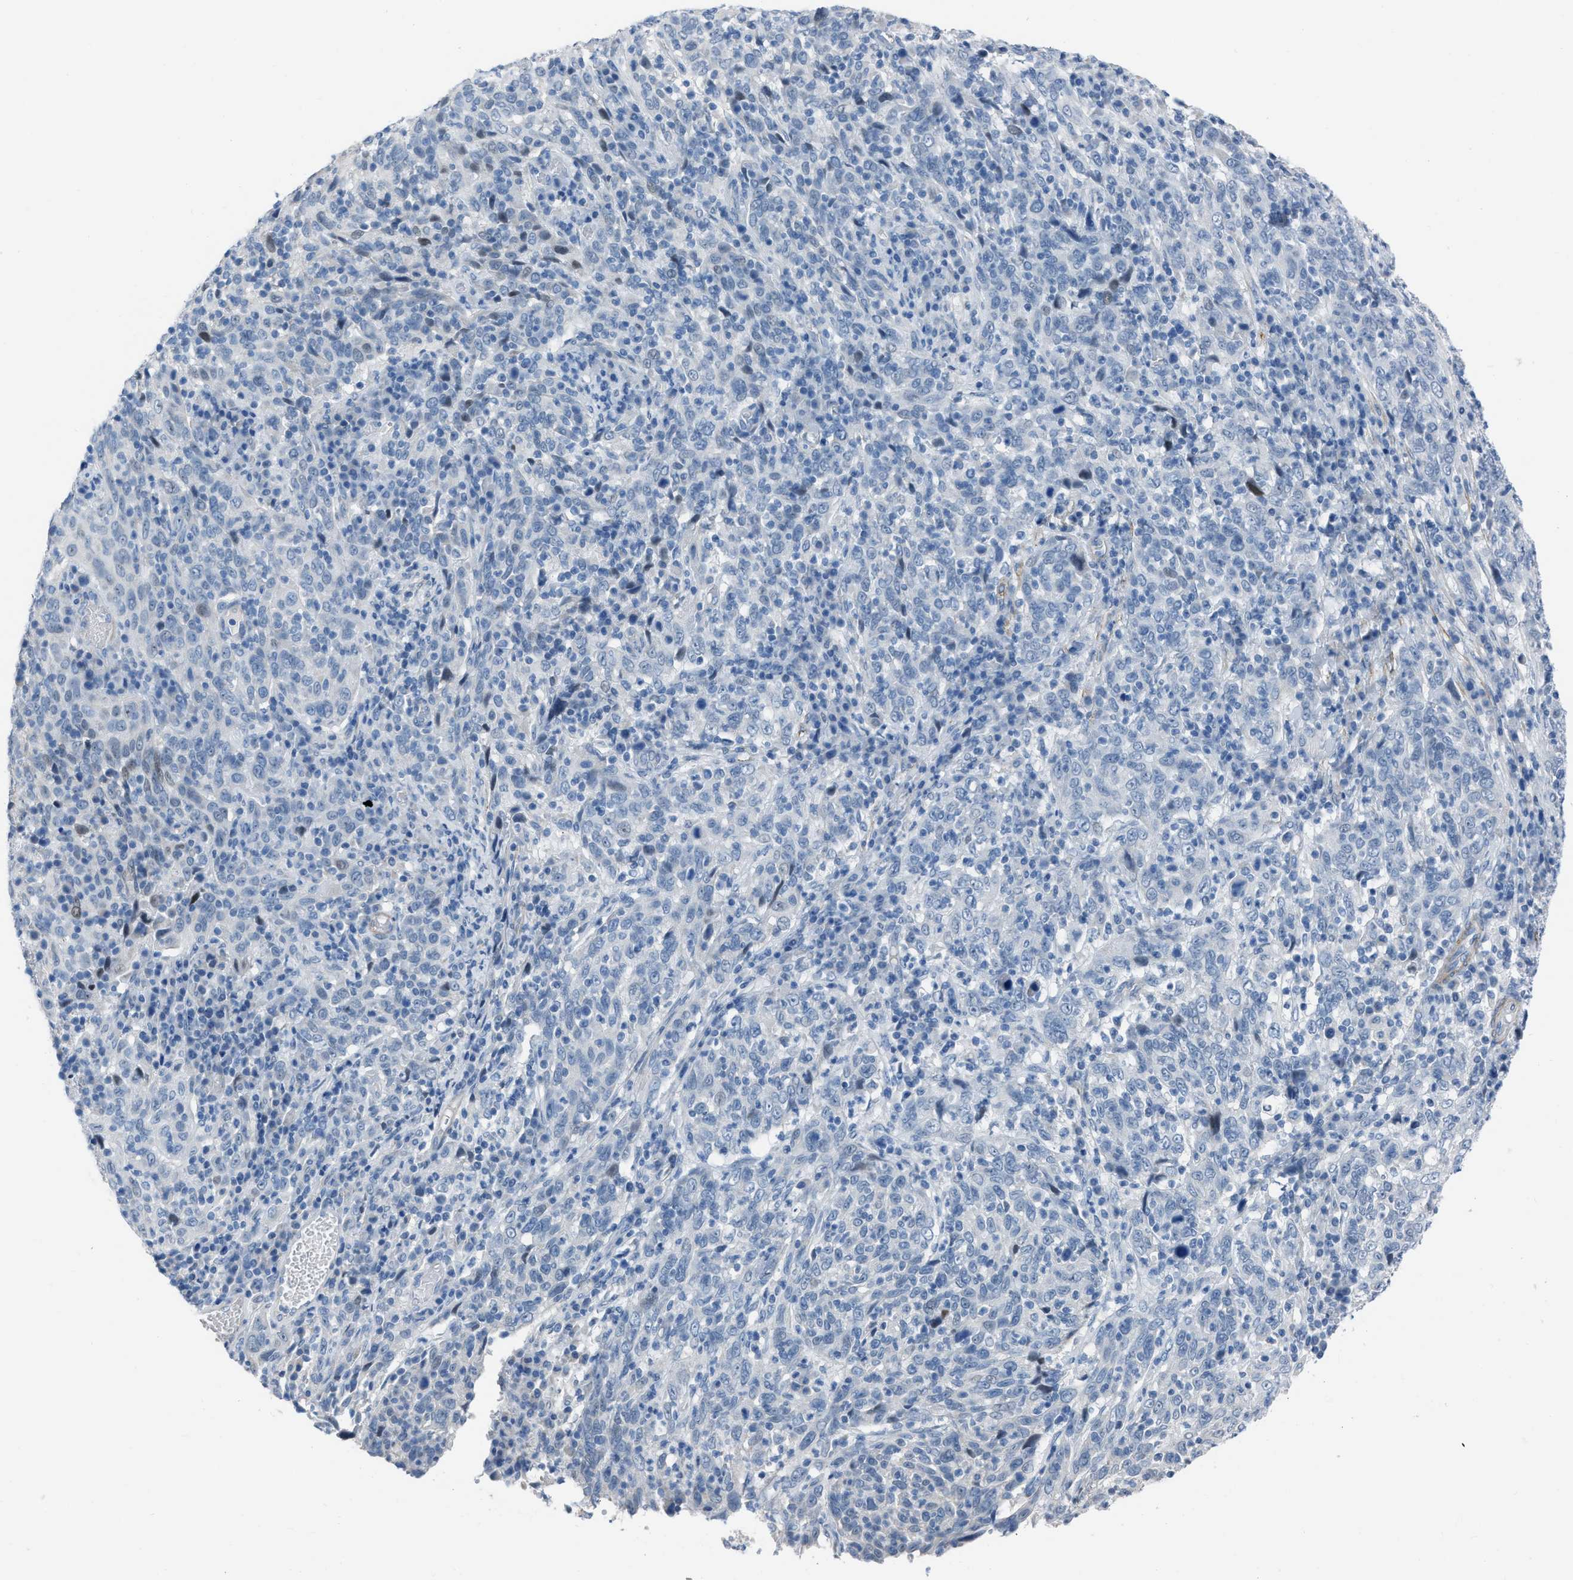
{"staining": {"intensity": "negative", "quantity": "none", "location": "none"}, "tissue": "cervical cancer", "cell_type": "Tumor cells", "image_type": "cancer", "snomed": [{"axis": "morphology", "description": "Squamous cell carcinoma, NOS"}, {"axis": "topography", "description": "Cervix"}], "caption": "Immunohistochemistry micrograph of neoplastic tissue: human cervical squamous cell carcinoma stained with DAB (3,3'-diaminobenzidine) exhibits no significant protein positivity in tumor cells.", "gene": "SPATC1L", "patient": {"sex": "female", "age": 46}}